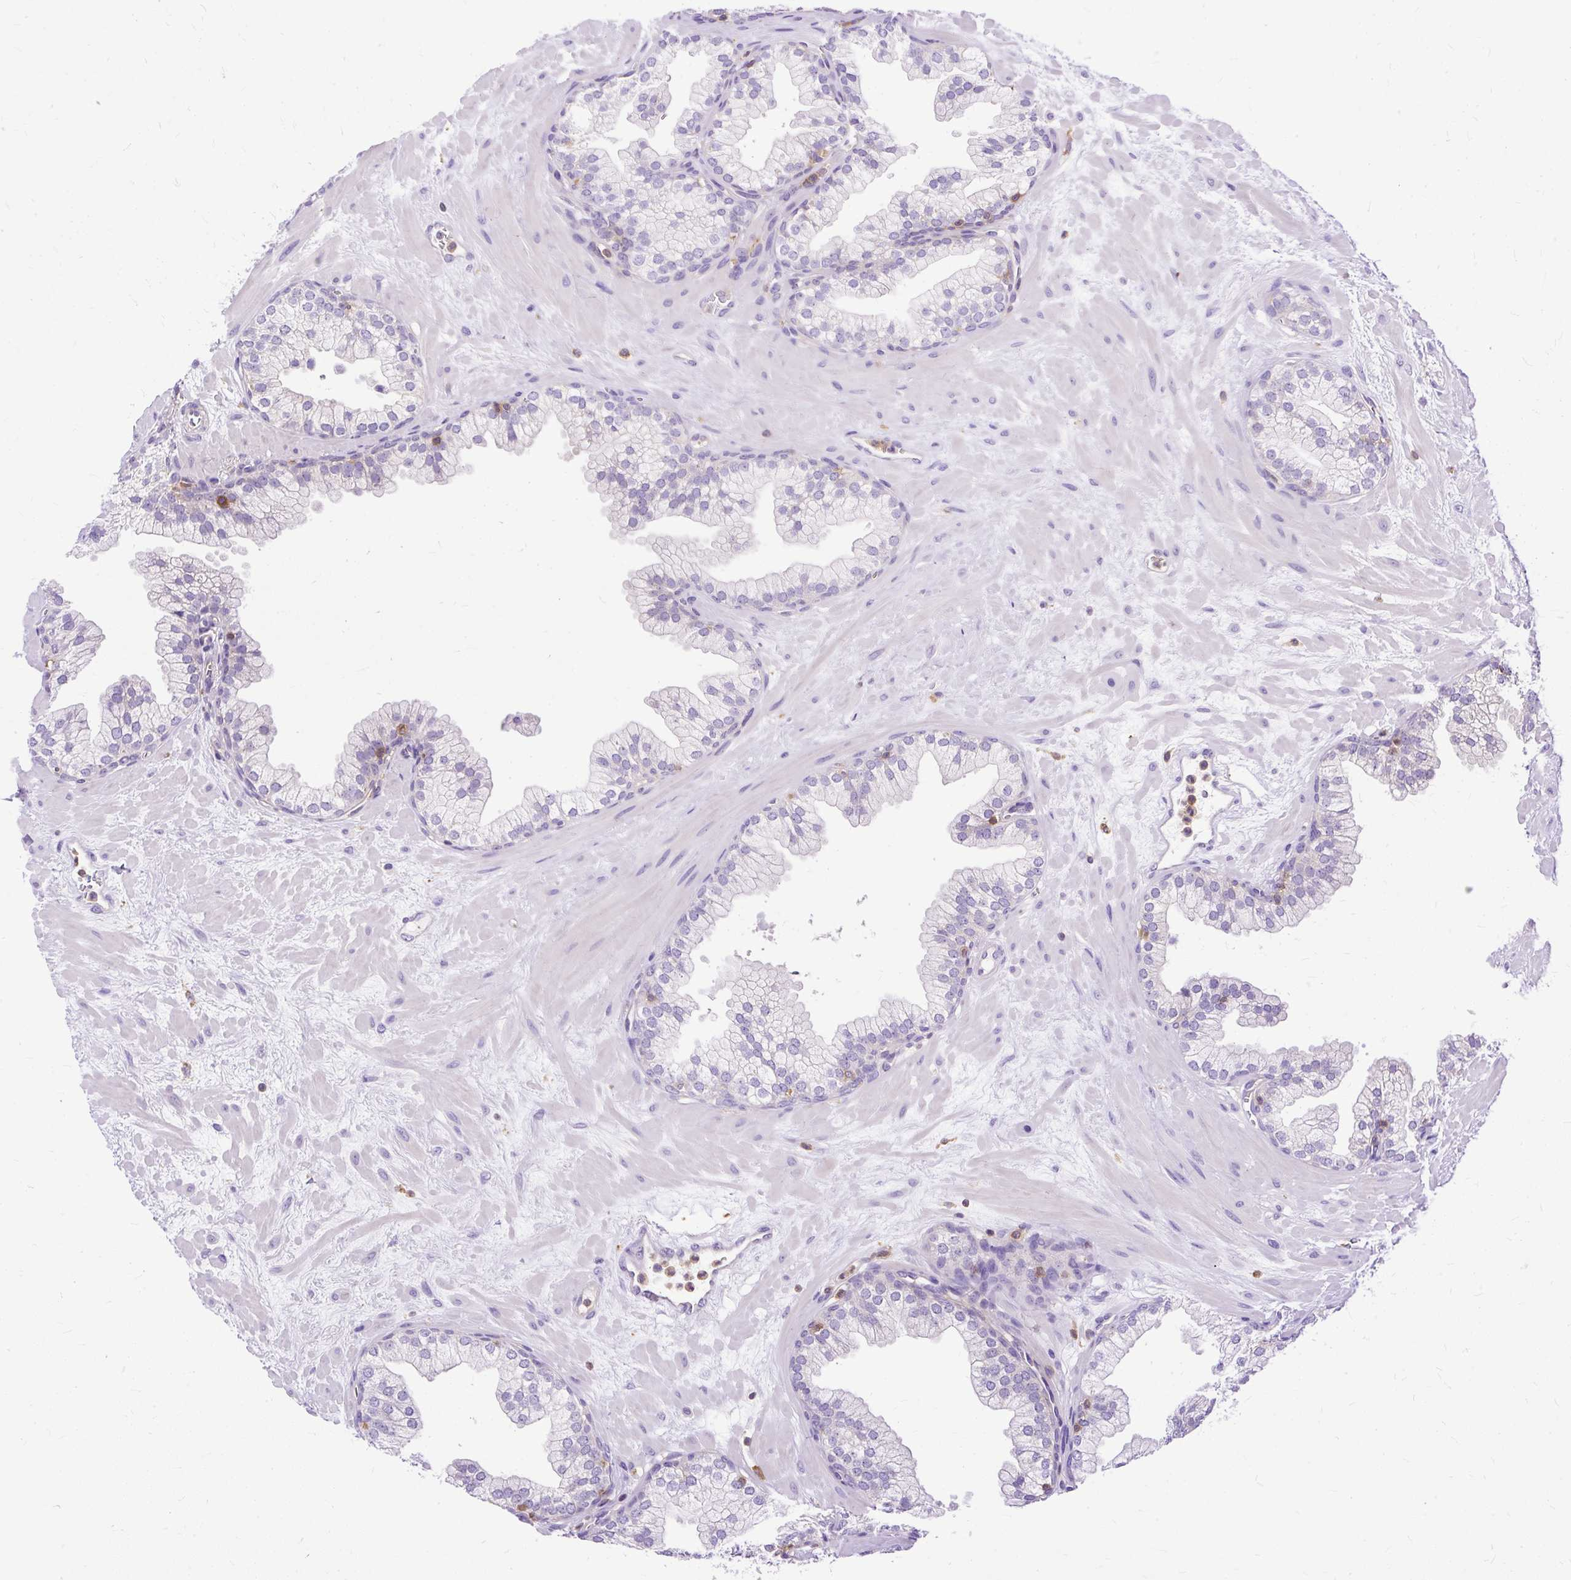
{"staining": {"intensity": "negative", "quantity": "none", "location": "none"}, "tissue": "prostate", "cell_type": "Glandular cells", "image_type": "normal", "snomed": [{"axis": "morphology", "description": "Normal tissue, NOS"}, {"axis": "topography", "description": "Prostate"}, {"axis": "topography", "description": "Peripheral nerve tissue"}], "caption": "Human prostate stained for a protein using immunohistochemistry (IHC) exhibits no expression in glandular cells.", "gene": "TWF2", "patient": {"sex": "male", "age": 61}}